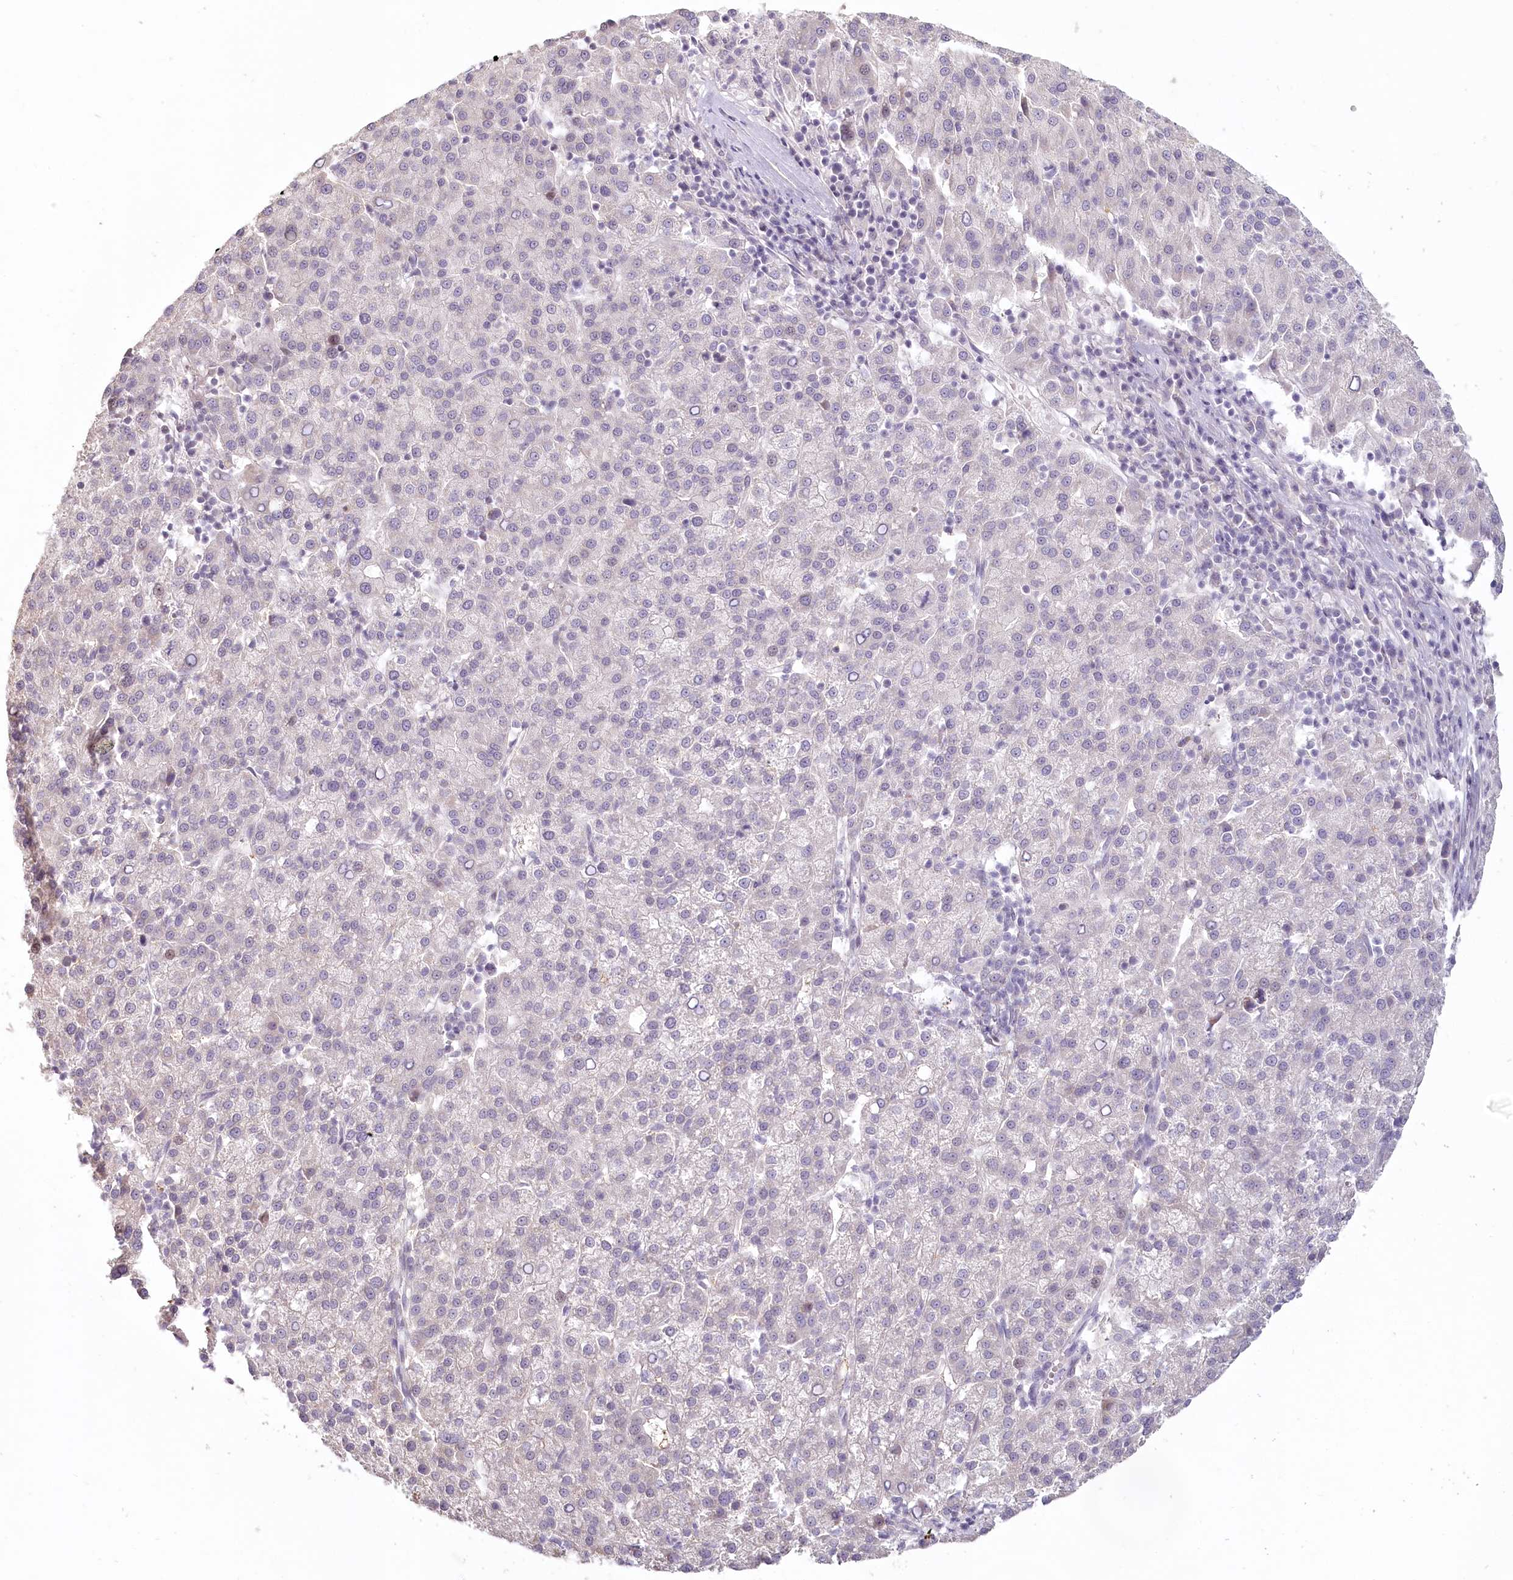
{"staining": {"intensity": "negative", "quantity": "none", "location": "none"}, "tissue": "liver cancer", "cell_type": "Tumor cells", "image_type": "cancer", "snomed": [{"axis": "morphology", "description": "Carcinoma, Hepatocellular, NOS"}, {"axis": "topography", "description": "Liver"}], "caption": "Liver hepatocellular carcinoma was stained to show a protein in brown. There is no significant expression in tumor cells. (DAB (3,3'-diaminobenzidine) IHC visualized using brightfield microscopy, high magnification).", "gene": "USP11", "patient": {"sex": "female", "age": 58}}